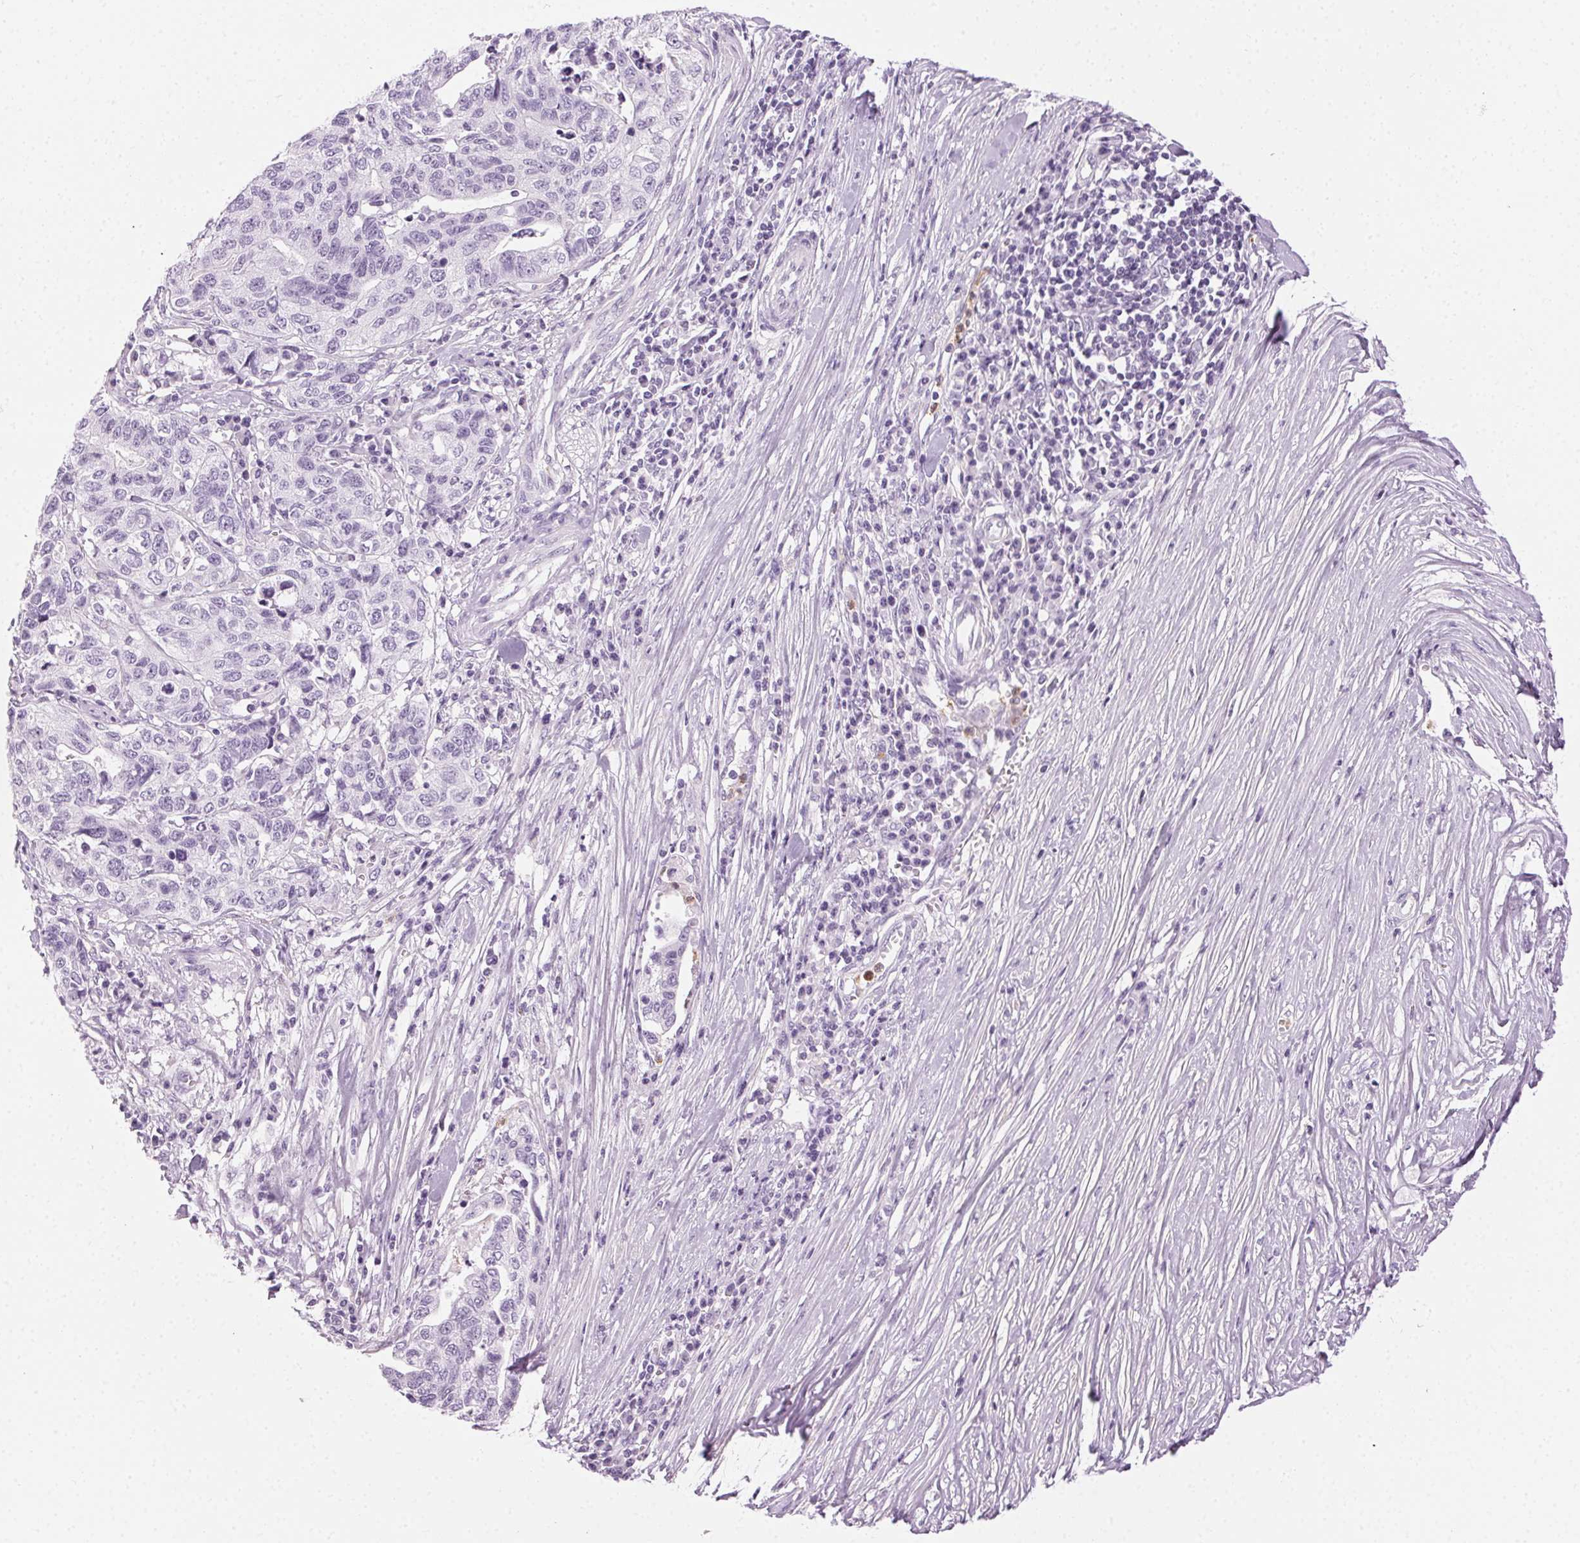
{"staining": {"intensity": "negative", "quantity": "none", "location": "none"}, "tissue": "stomach cancer", "cell_type": "Tumor cells", "image_type": "cancer", "snomed": [{"axis": "morphology", "description": "Adenocarcinoma, NOS"}, {"axis": "topography", "description": "Stomach, upper"}], "caption": "DAB (3,3'-diaminobenzidine) immunohistochemical staining of human stomach cancer displays no significant positivity in tumor cells.", "gene": "MPO", "patient": {"sex": "female", "age": 67}}